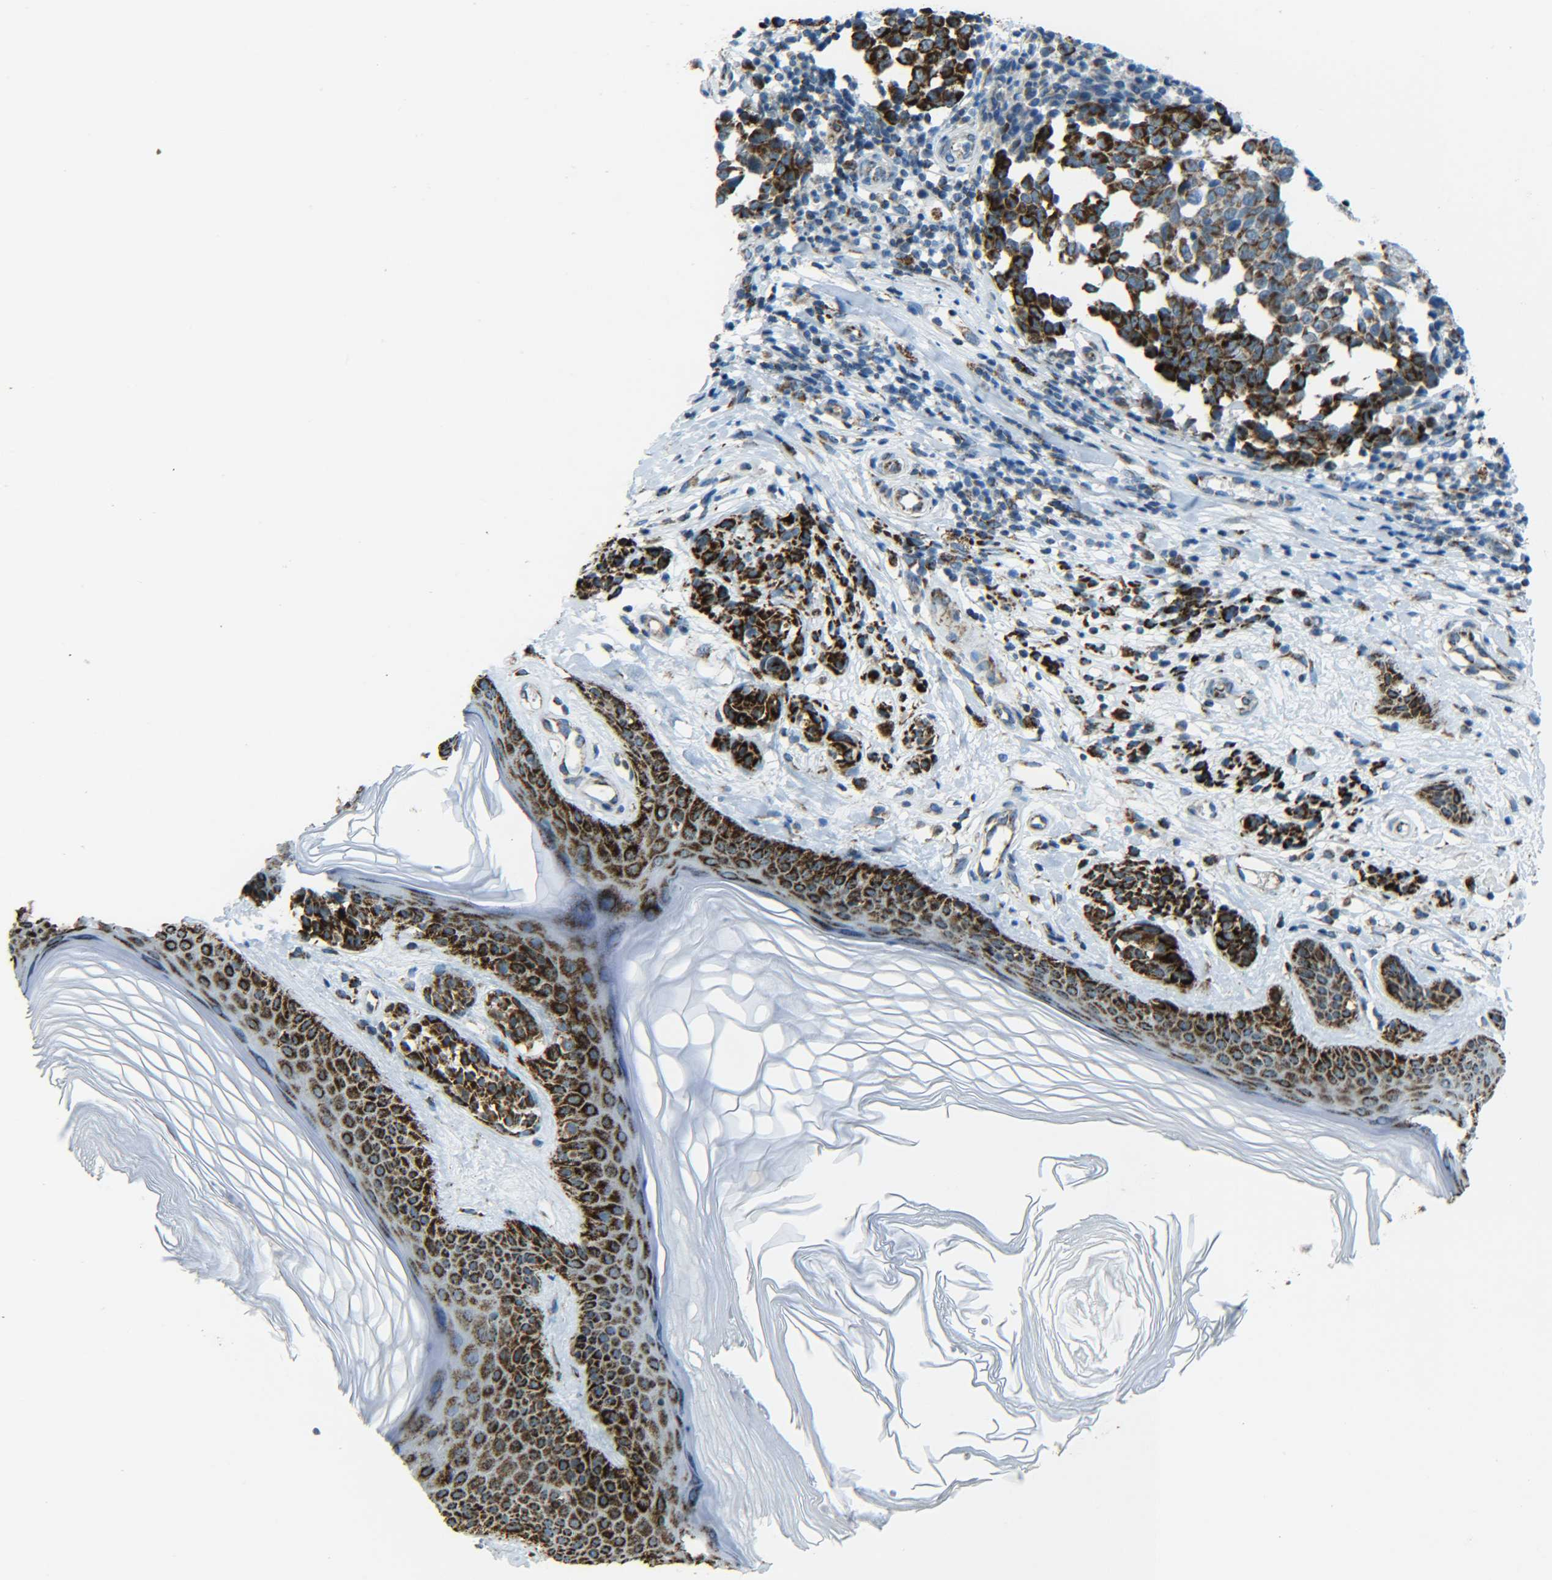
{"staining": {"intensity": "strong", "quantity": ">75%", "location": "cytoplasmic/membranous"}, "tissue": "melanoma", "cell_type": "Tumor cells", "image_type": "cancer", "snomed": [{"axis": "morphology", "description": "Malignant melanoma, NOS"}, {"axis": "topography", "description": "Skin"}], "caption": "Immunohistochemical staining of human melanoma displays high levels of strong cytoplasmic/membranous protein expression in approximately >75% of tumor cells.", "gene": "CYB5R1", "patient": {"sex": "female", "age": 64}}